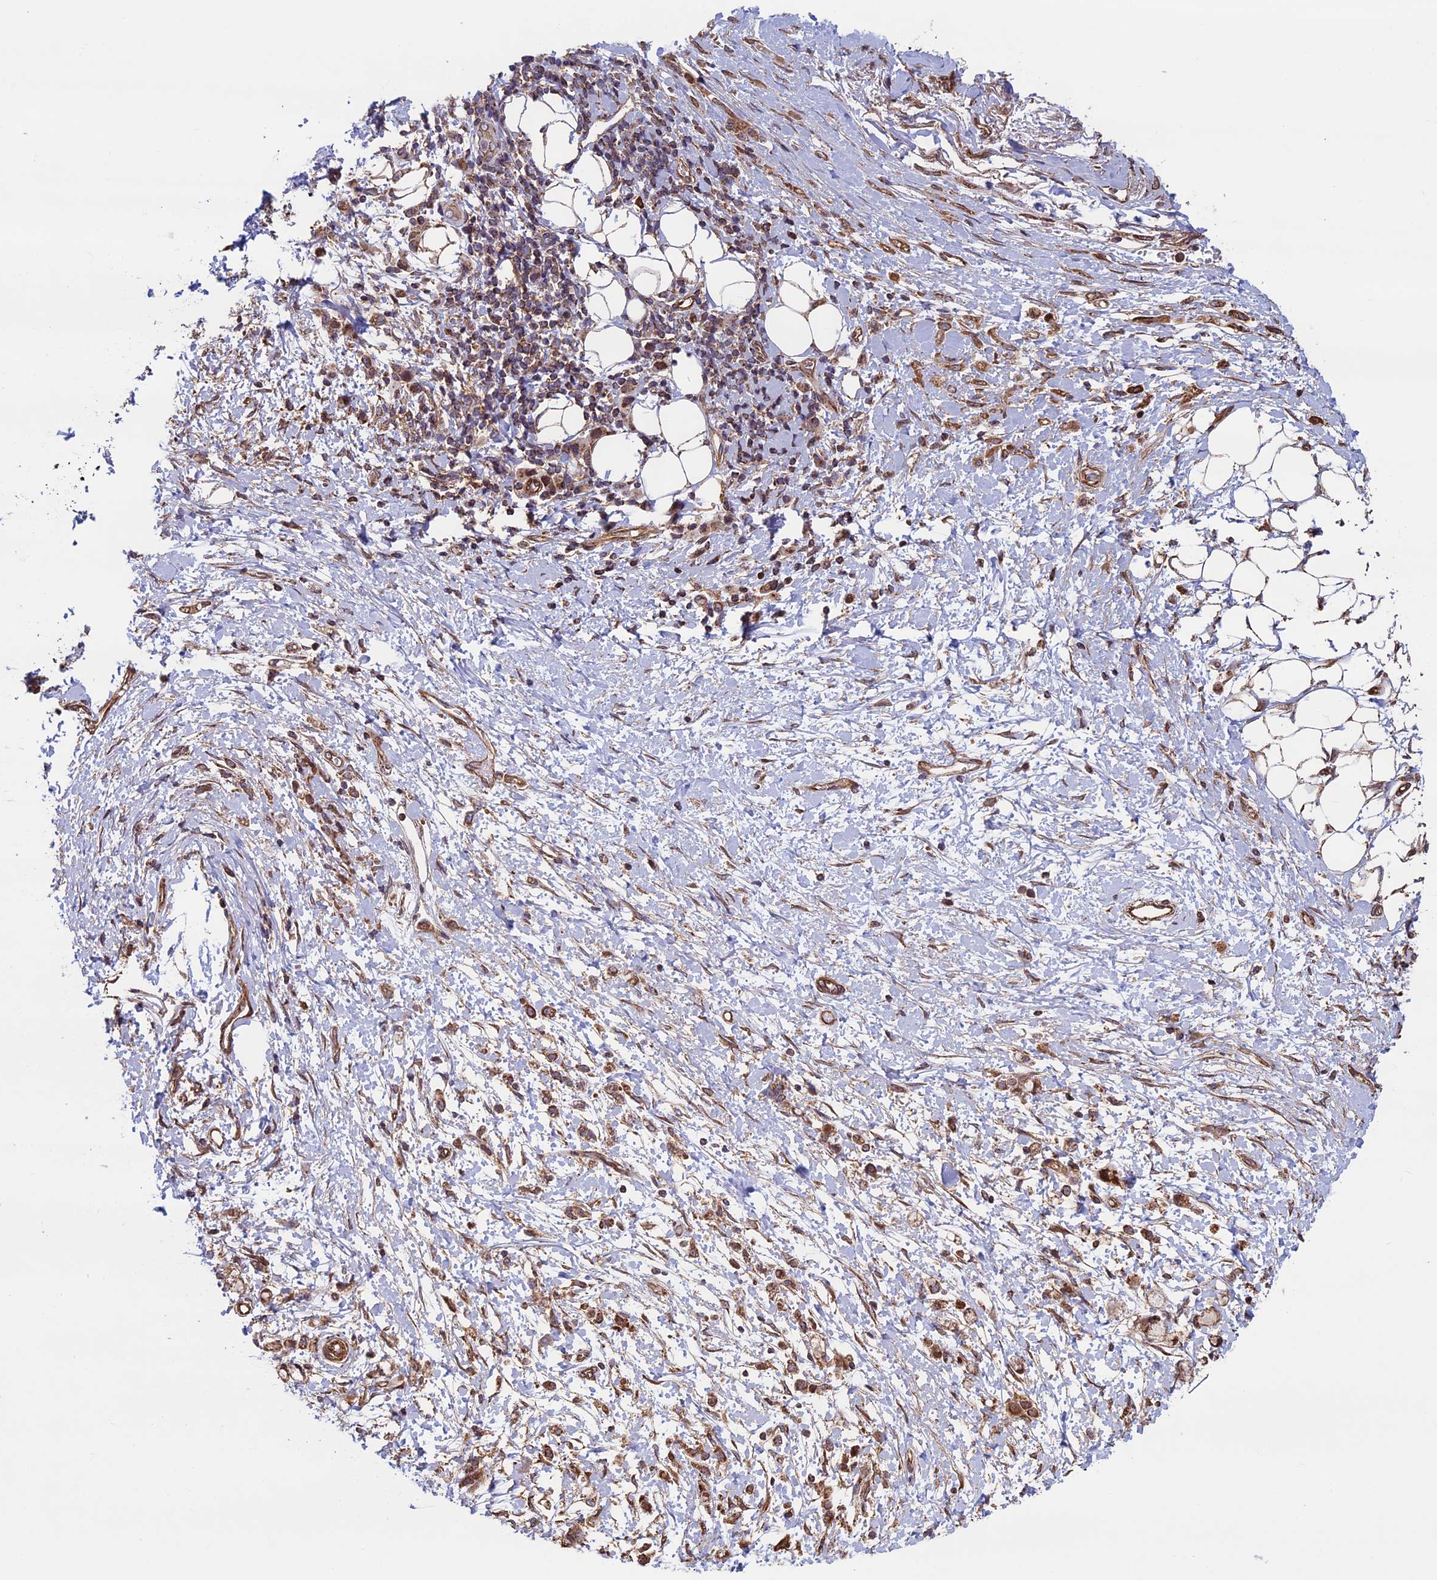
{"staining": {"intensity": "moderate", "quantity": ">75%", "location": "cytoplasmic/membranous"}, "tissue": "stomach cancer", "cell_type": "Tumor cells", "image_type": "cancer", "snomed": [{"axis": "morphology", "description": "Adenocarcinoma, NOS"}, {"axis": "topography", "description": "Stomach"}], "caption": "Immunohistochemistry (IHC) image of adenocarcinoma (stomach) stained for a protein (brown), which exhibits medium levels of moderate cytoplasmic/membranous positivity in about >75% of tumor cells.", "gene": "CCDC8", "patient": {"sex": "female", "age": 60}}